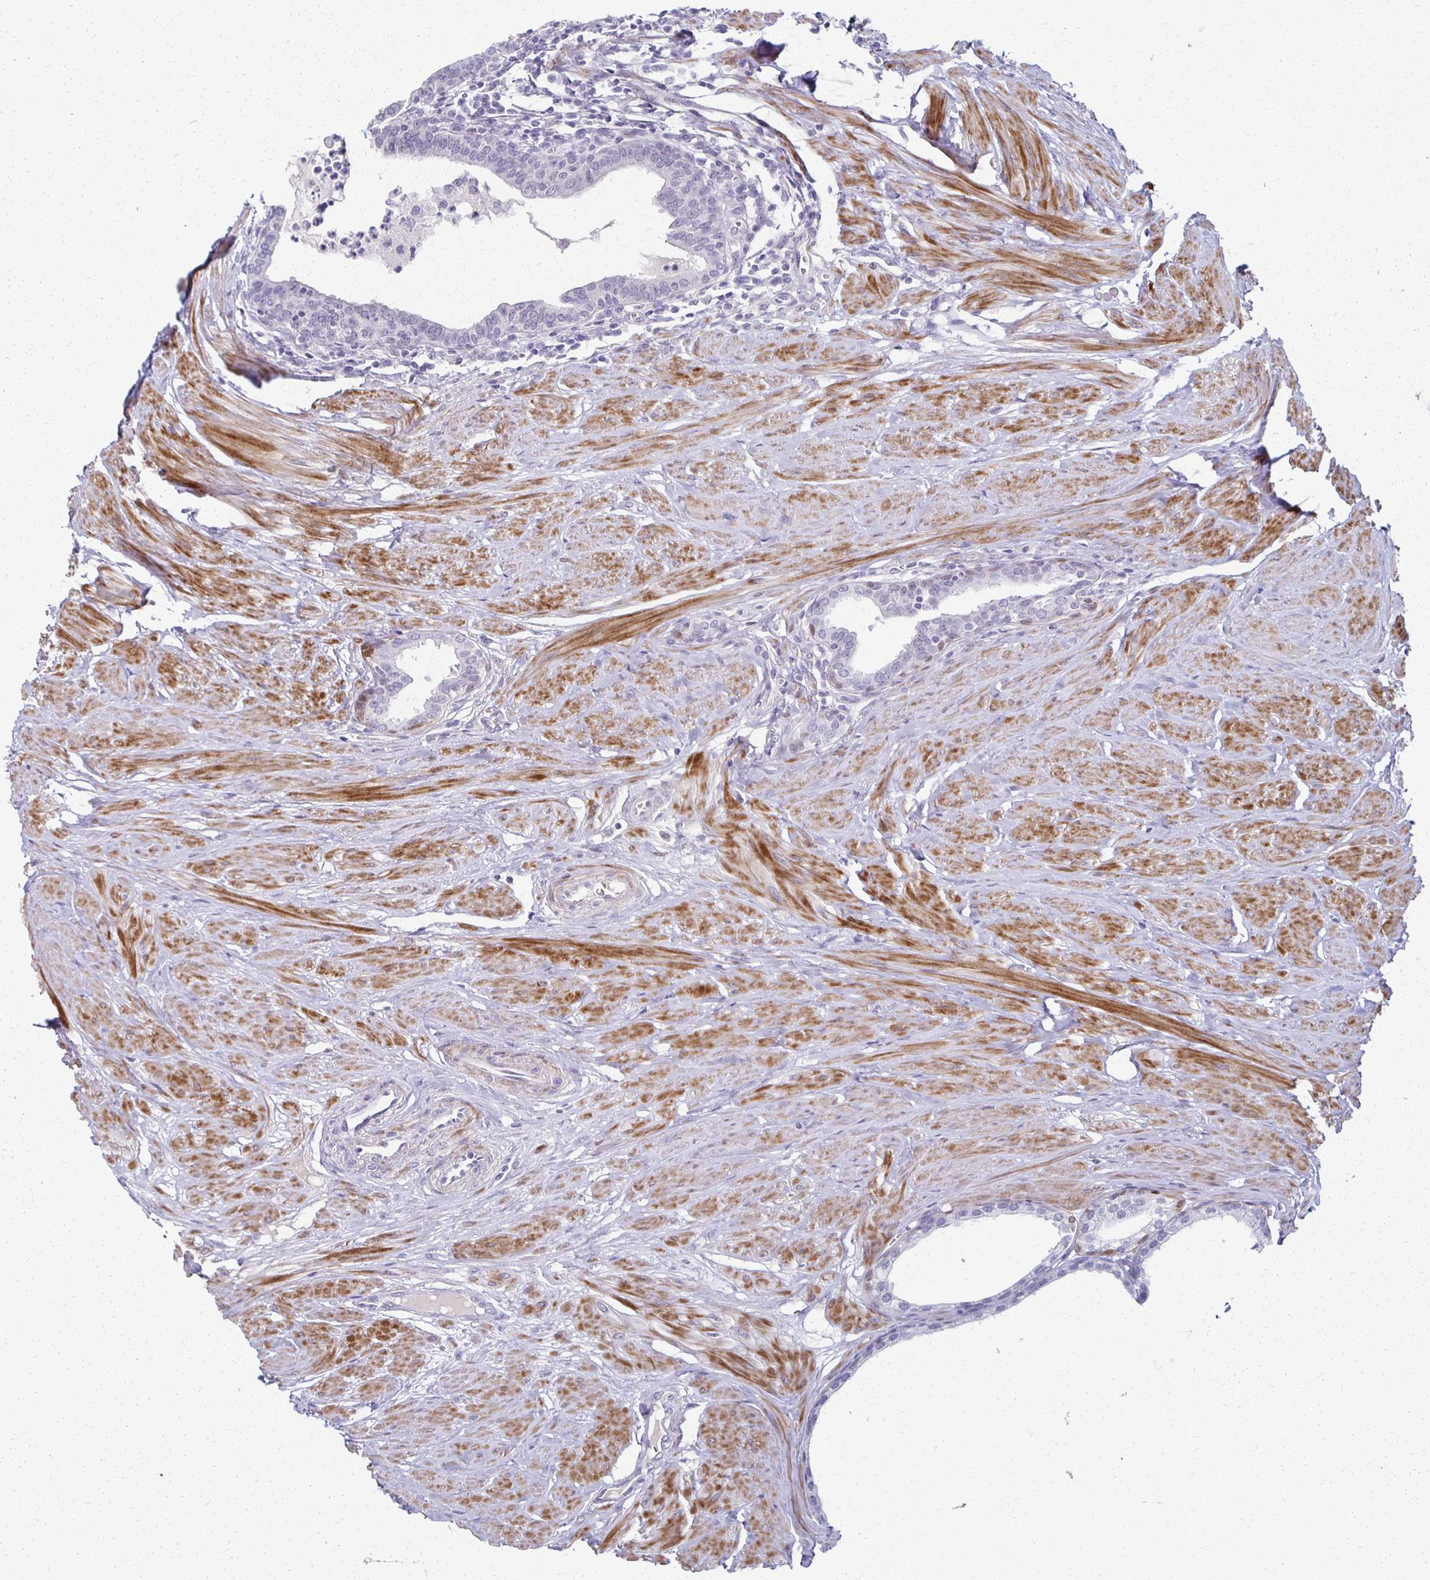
{"staining": {"intensity": "negative", "quantity": "none", "location": "none"}, "tissue": "prostate", "cell_type": "Glandular cells", "image_type": "normal", "snomed": [{"axis": "morphology", "description": "Normal tissue, NOS"}, {"axis": "topography", "description": "Prostate"}, {"axis": "topography", "description": "Peripheral nerve tissue"}], "caption": "A high-resolution histopathology image shows immunohistochemistry staining of normal prostate, which exhibits no significant positivity in glandular cells.", "gene": "FOXO4", "patient": {"sex": "male", "age": 55}}